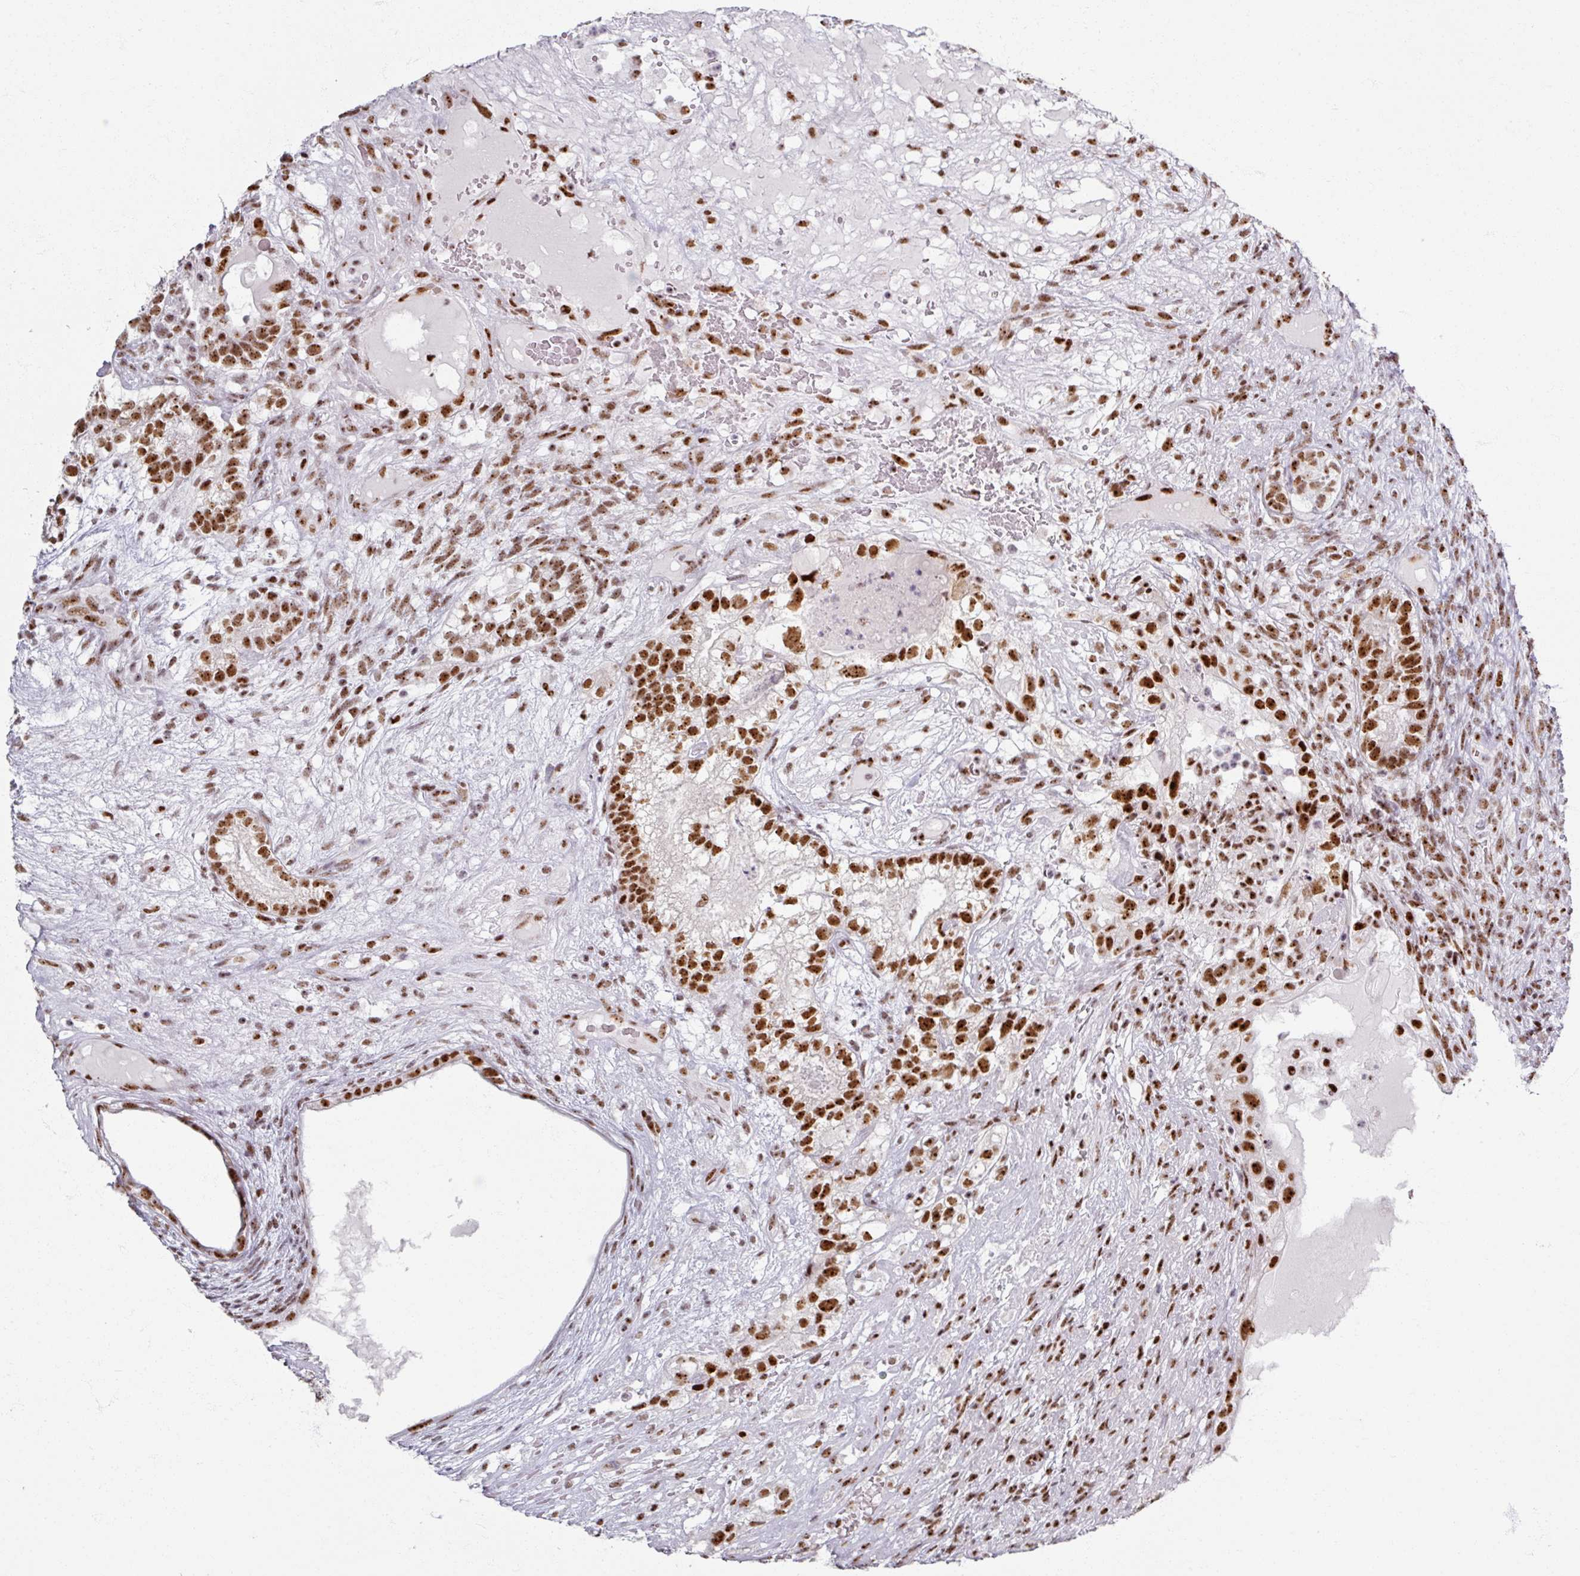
{"staining": {"intensity": "strong", "quantity": ">75%", "location": "nuclear"}, "tissue": "testis cancer", "cell_type": "Tumor cells", "image_type": "cancer", "snomed": [{"axis": "morphology", "description": "Seminoma, NOS"}, {"axis": "morphology", "description": "Carcinoma, Embryonal, NOS"}, {"axis": "topography", "description": "Testis"}], "caption": "The image exhibits staining of testis cancer (embryonal carcinoma), revealing strong nuclear protein positivity (brown color) within tumor cells.", "gene": "ADAR", "patient": {"sex": "male", "age": 41}}